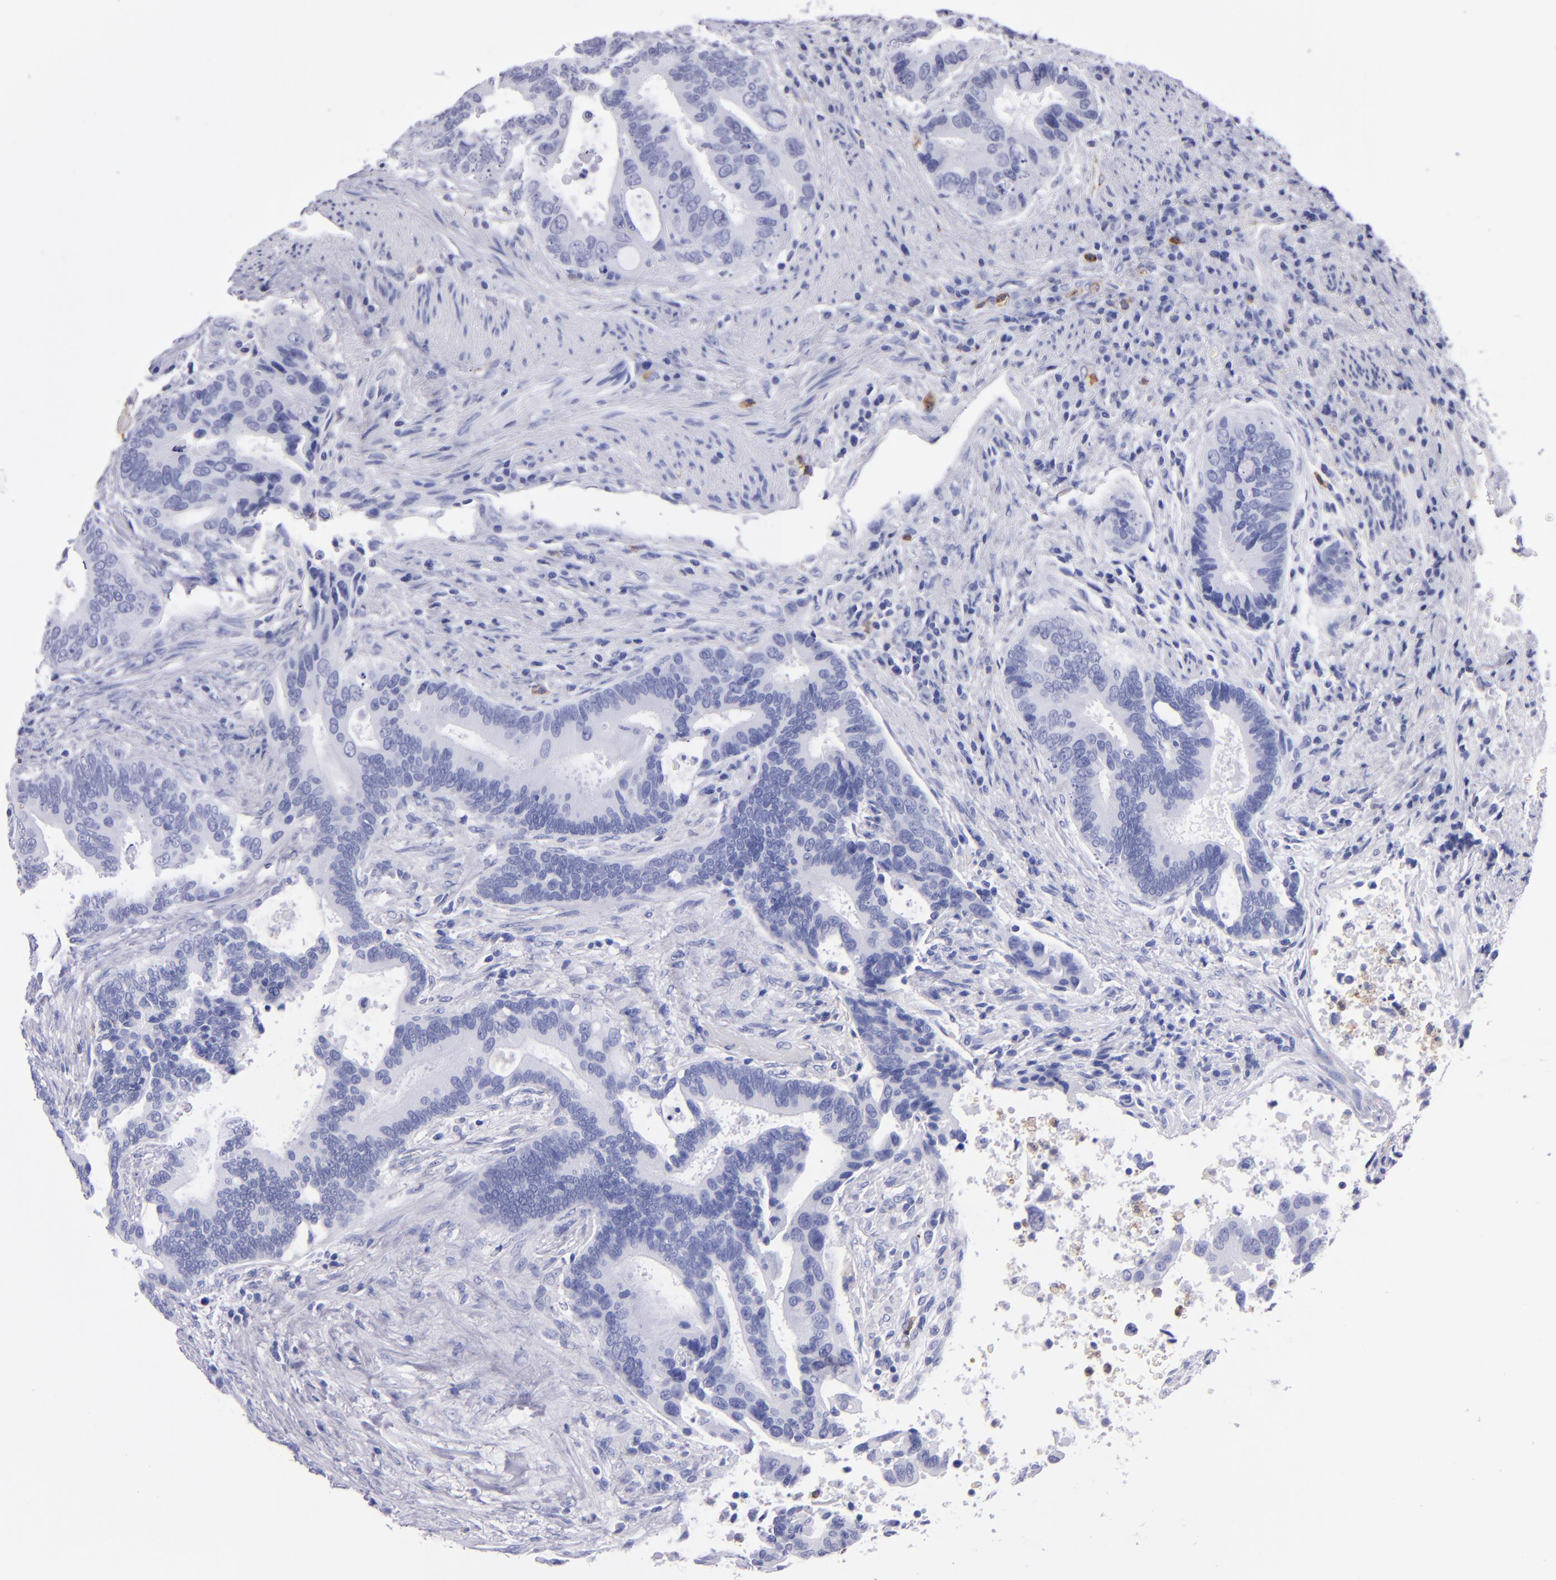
{"staining": {"intensity": "negative", "quantity": "none", "location": "none"}, "tissue": "colorectal cancer", "cell_type": "Tumor cells", "image_type": "cancer", "snomed": [{"axis": "morphology", "description": "Adenocarcinoma, NOS"}, {"axis": "topography", "description": "Rectum"}], "caption": "The photomicrograph reveals no significant expression in tumor cells of adenocarcinoma (colorectal). Brightfield microscopy of immunohistochemistry stained with DAB (brown) and hematoxylin (blue), captured at high magnification.", "gene": "CR1", "patient": {"sex": "female", "age": 67}}